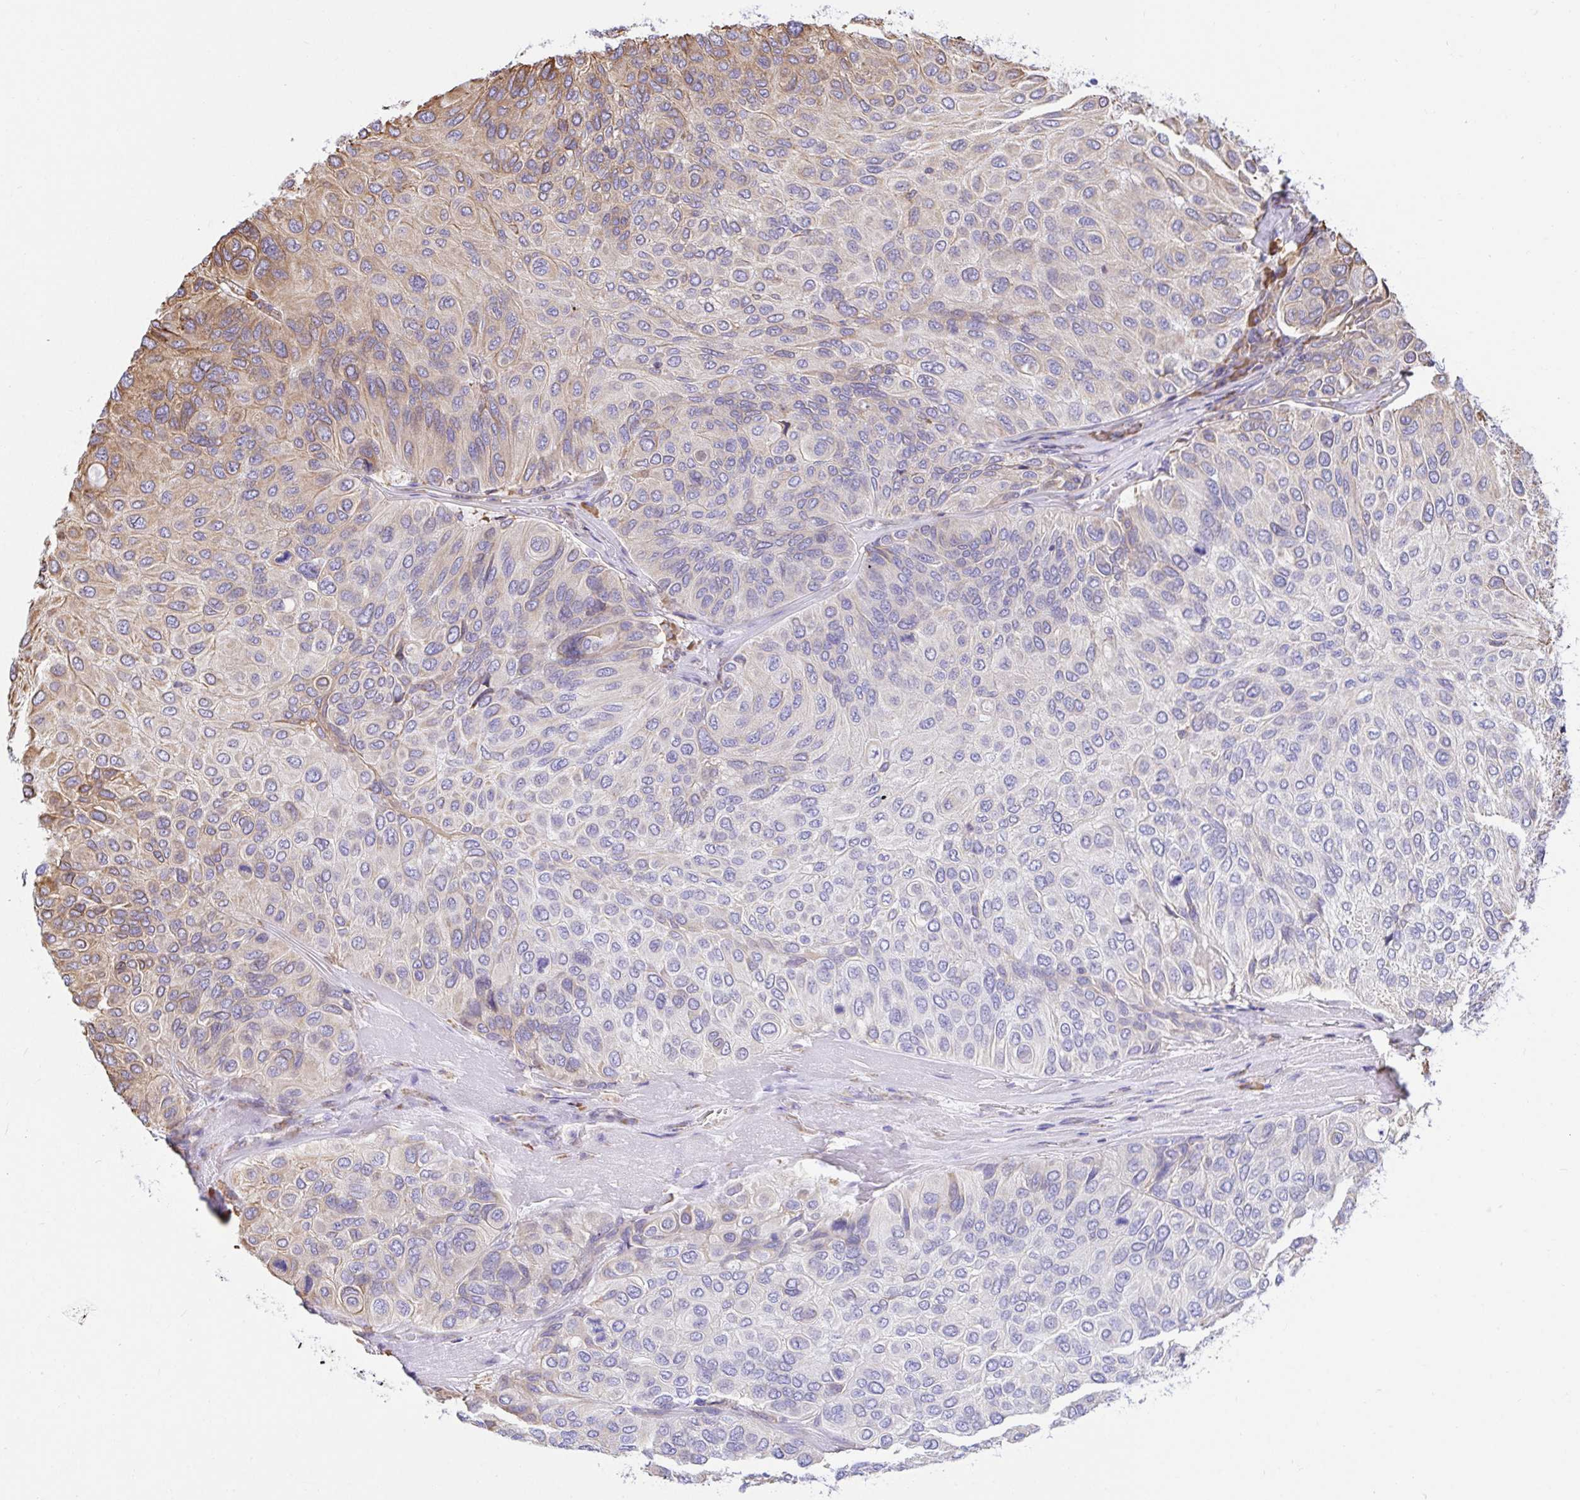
{"staining": {"intensity": "moderate", "quantity": "25%-75%", "location": "cytoplasmic/membranous"}, "tissue": "urothelial cancer", "cell_type": "Tumor cells", "image_type": "cancer", "snomed": [{"axis": "morphology", "description": "Urothelial carcinoma, High grade"}, {"axis": "topography", "description": "Urinary bladder"}], "caption": "The image demonstrates staining of urothelial cancer, revealing moderate cytoplasmic/membranous protein expression (brown color) within tumor cells.", "gene": "CLGN", "patient": {"sex": "male", "age": 66}}